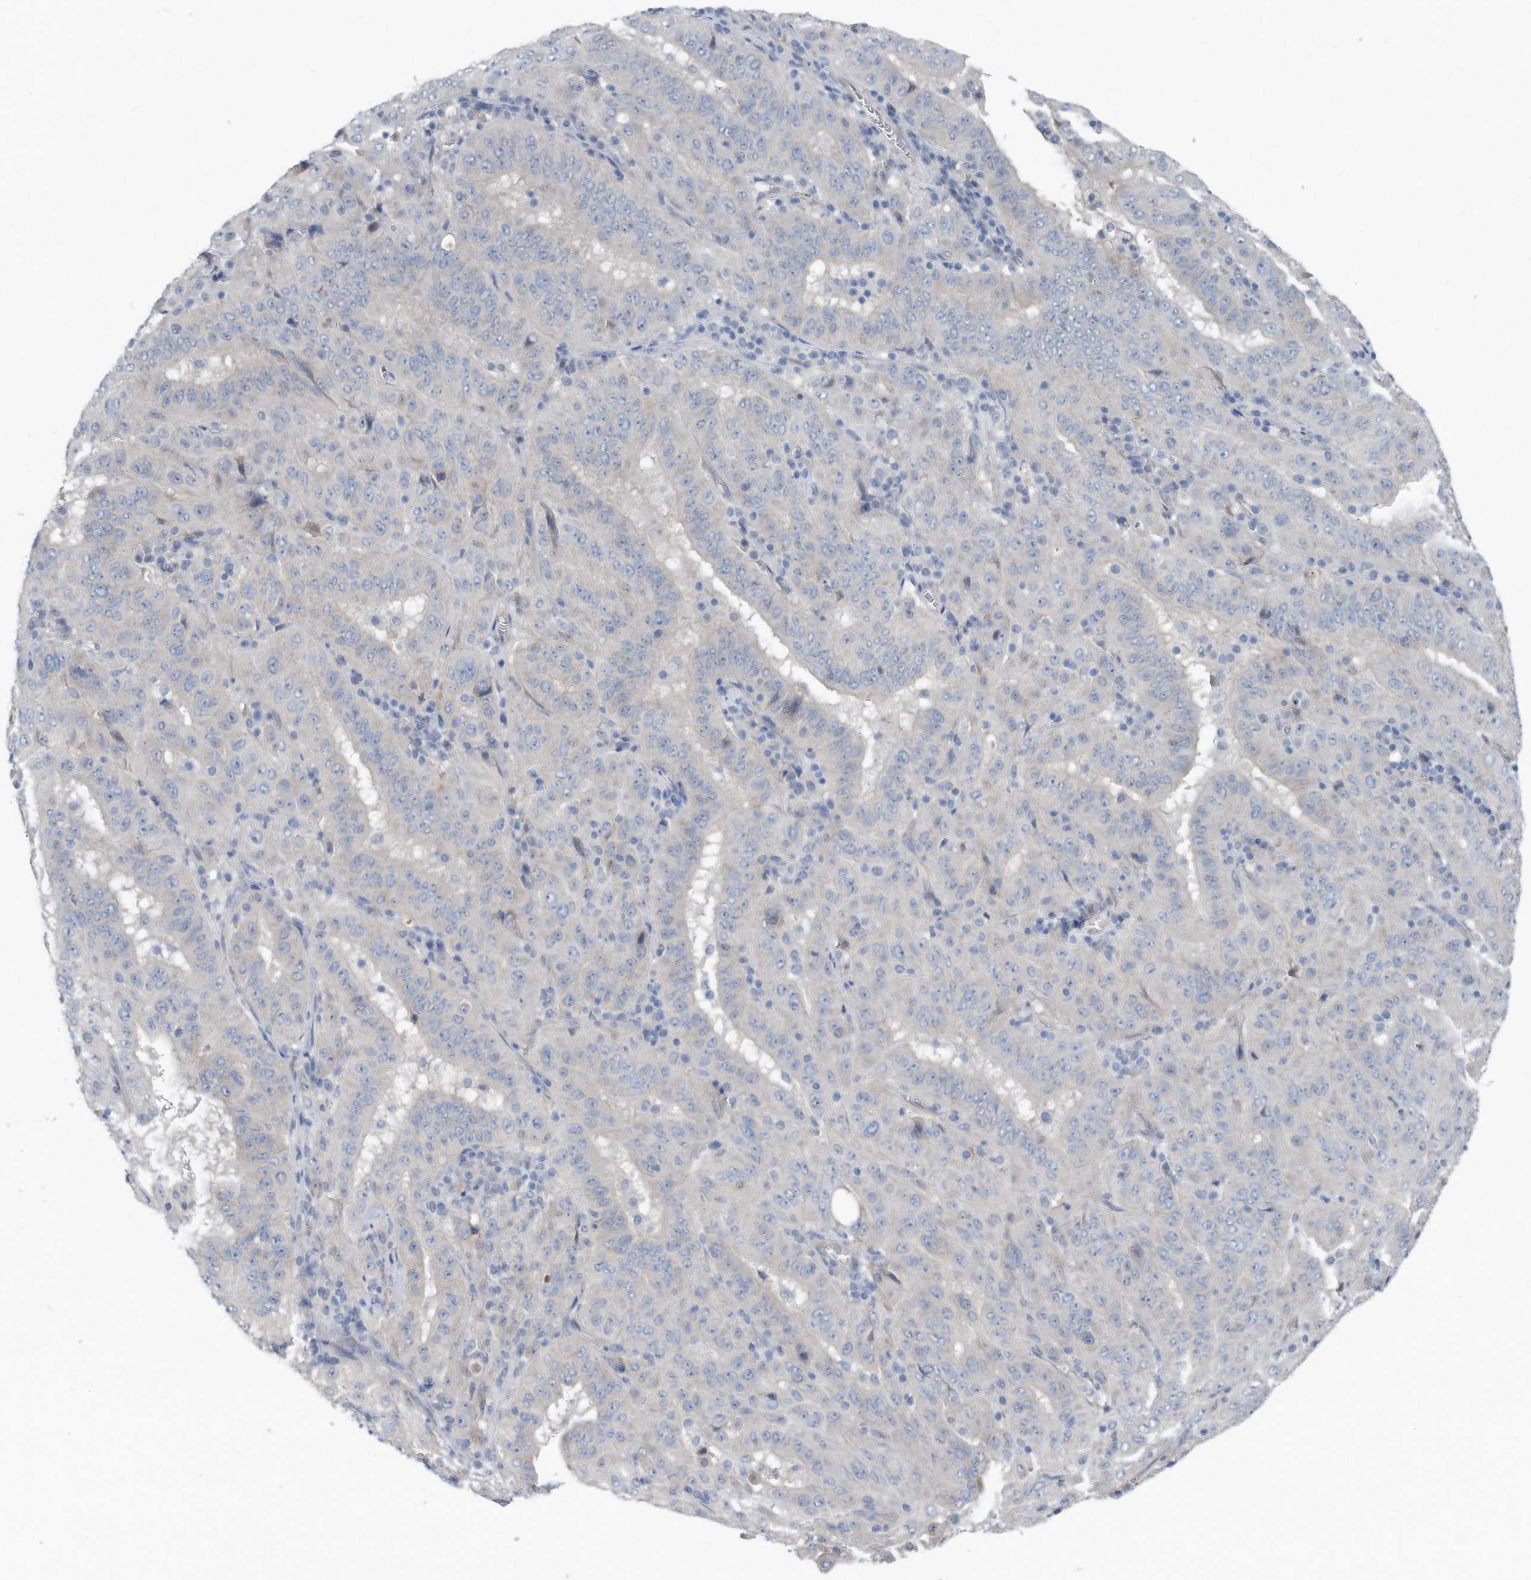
{"staining": {"intensity": "negative", "quantity": "none", "location": "none"}, "tissue": "pancreatic cancer", "cell_type": "Tumor cells", "image_type": "cancer", "snomed": [{"axis": "morphology", "description": "Adenocarcinoma, NOS"}, {"axis": "topography", "description": "Pancreas"}], "caption": "This is a histopathology image of immunohistochemistry (IHC) staining of pancreatic cancer (adenocarcinoma), which shows no positivity in tumor cells.", "gene": "YRDC", "patient": {"sex": "male", "age": 63}}